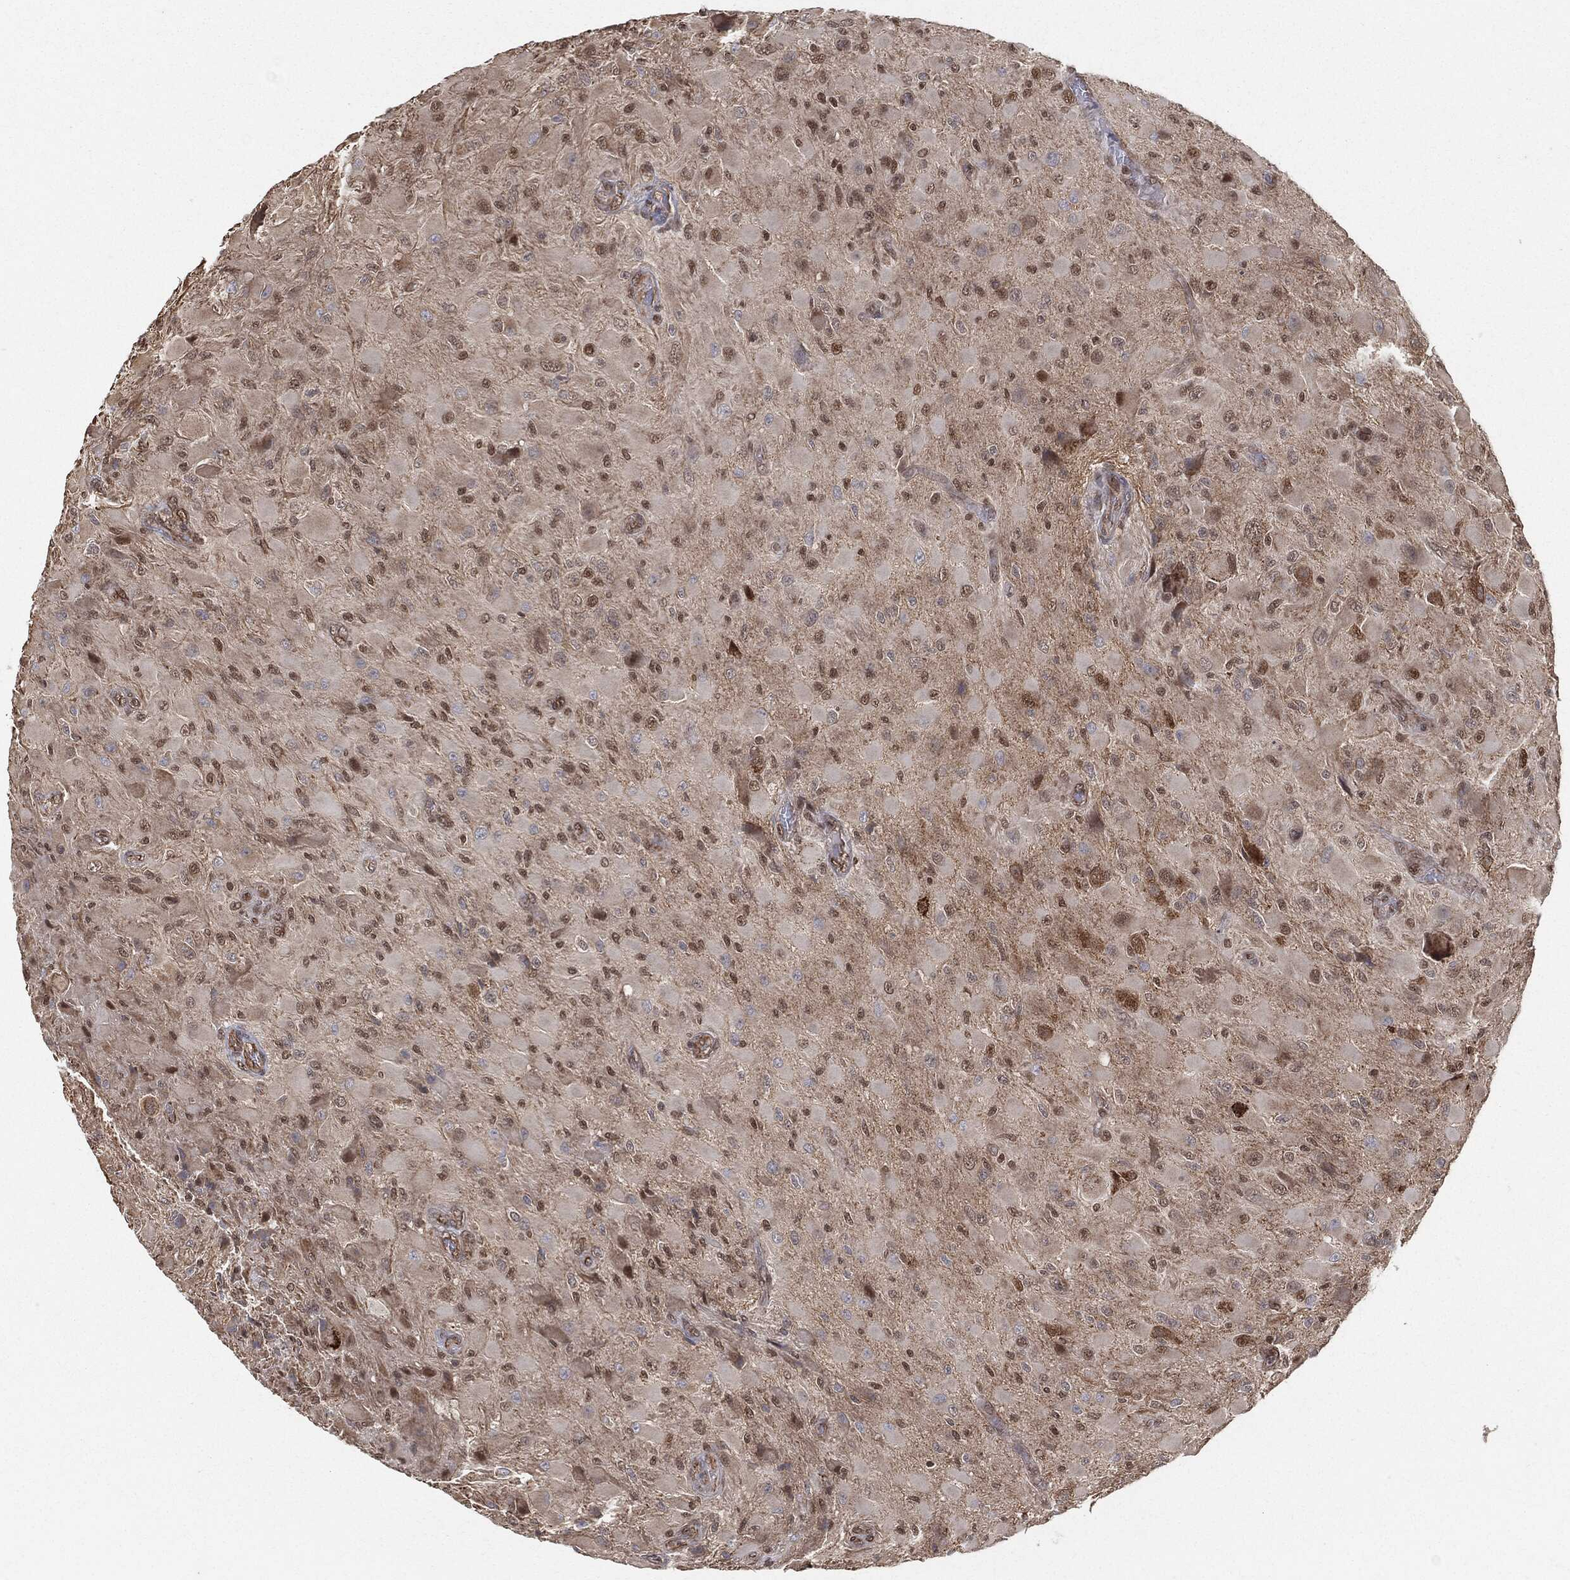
{"staining": {"intensity": "moderate", "quantity": "25%-75%", "location": "nuclear"}, "tissue": "glioma", "cell_type": "Tumor cells", "image_type": "cancer", "snomed": [{"axis": "morphology", "description": "Glioma, malignant, High grade"}, {"axis": "topography", "description": "Cerebral cortex"}], "caption": "Immunohistochemical staining of human glioma displays moderate nuclear protein positivity in approximately 25%-75% of tumor cells. (Brightfield microscopy of DAB IHC at high magnification).", "gene": "TP53RK", "patient": {"sex": "male", "age": 35}}